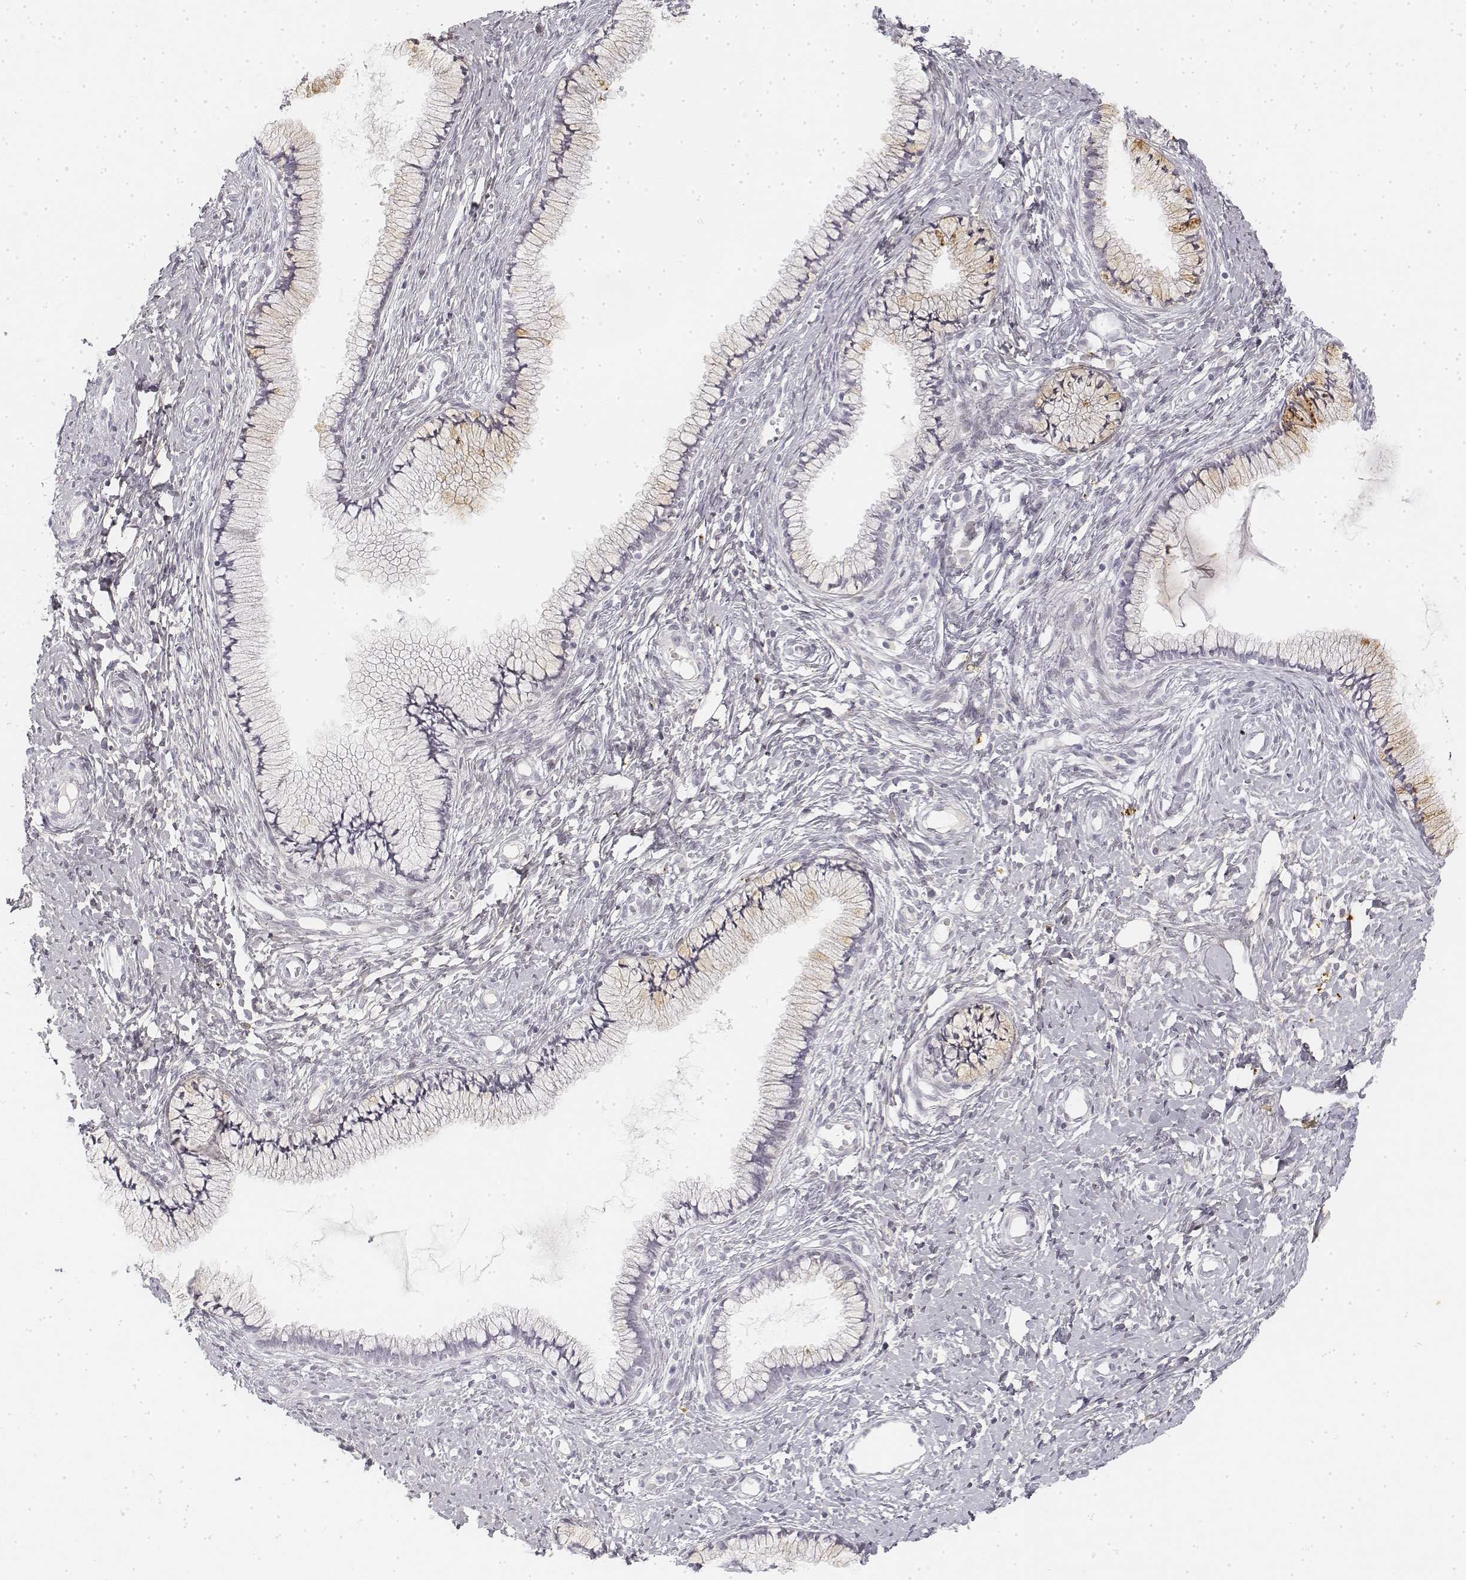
{"staining": {"intensity": "negative", "quantity": "none", "location": "none"}, "tissue": "cervix", "cell_type": "Glandular cells", "image_type": "normal", "snomed": [{"axis": "morphology", "description": "Normal tissue, NOS"}, {"axis": "topography", "description": "Cervix"}], "caption": "The immunohistochemistry image has no significant expression in glandular cells of cervix.", "gene": "KRT84", "patient": {"sex": "female", "age": 40}}